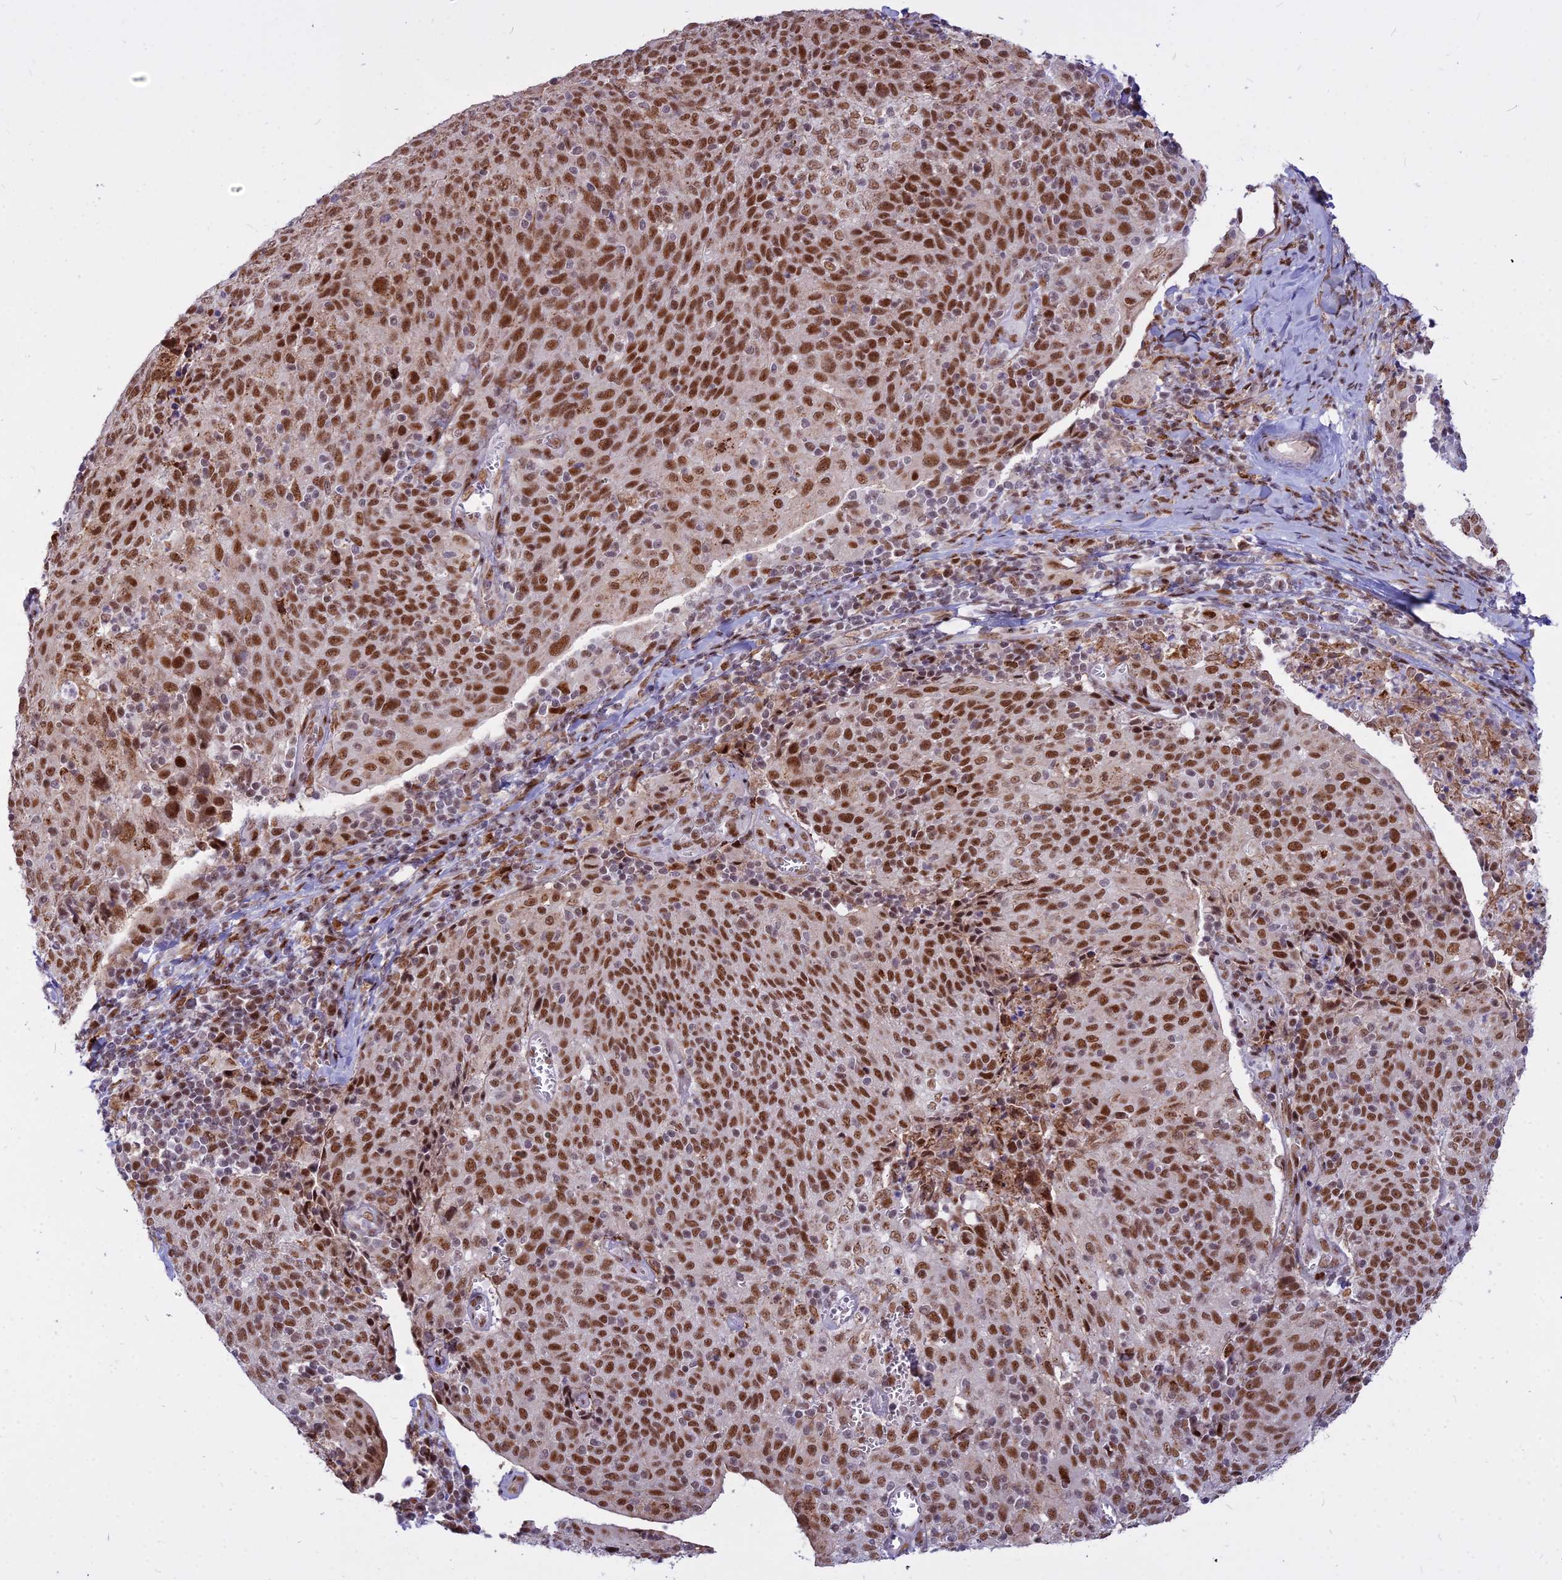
{"staining": {"intensity": "strong", "quantity": ">75%", "location": "nuclear"}, "tissue": "cervical cancer", "cell_type": "Tumor cells", "image_type": "cancer", "snomed": [{"axis": "morphology", "description": "Squamous cell carcinoma, NOS"}, {"axis": "topography", "description": "Cervix"}], "caption": "Tumor cells exhibit high levels of strong nuclear positivity in about >75% of cells in cervical cancer (squamous cell carcinoma). (Brightfield microscopy of DAB IHC at high magnification).", "gene": "ALG10", "patient": {"sex": "female", "age": 52}}